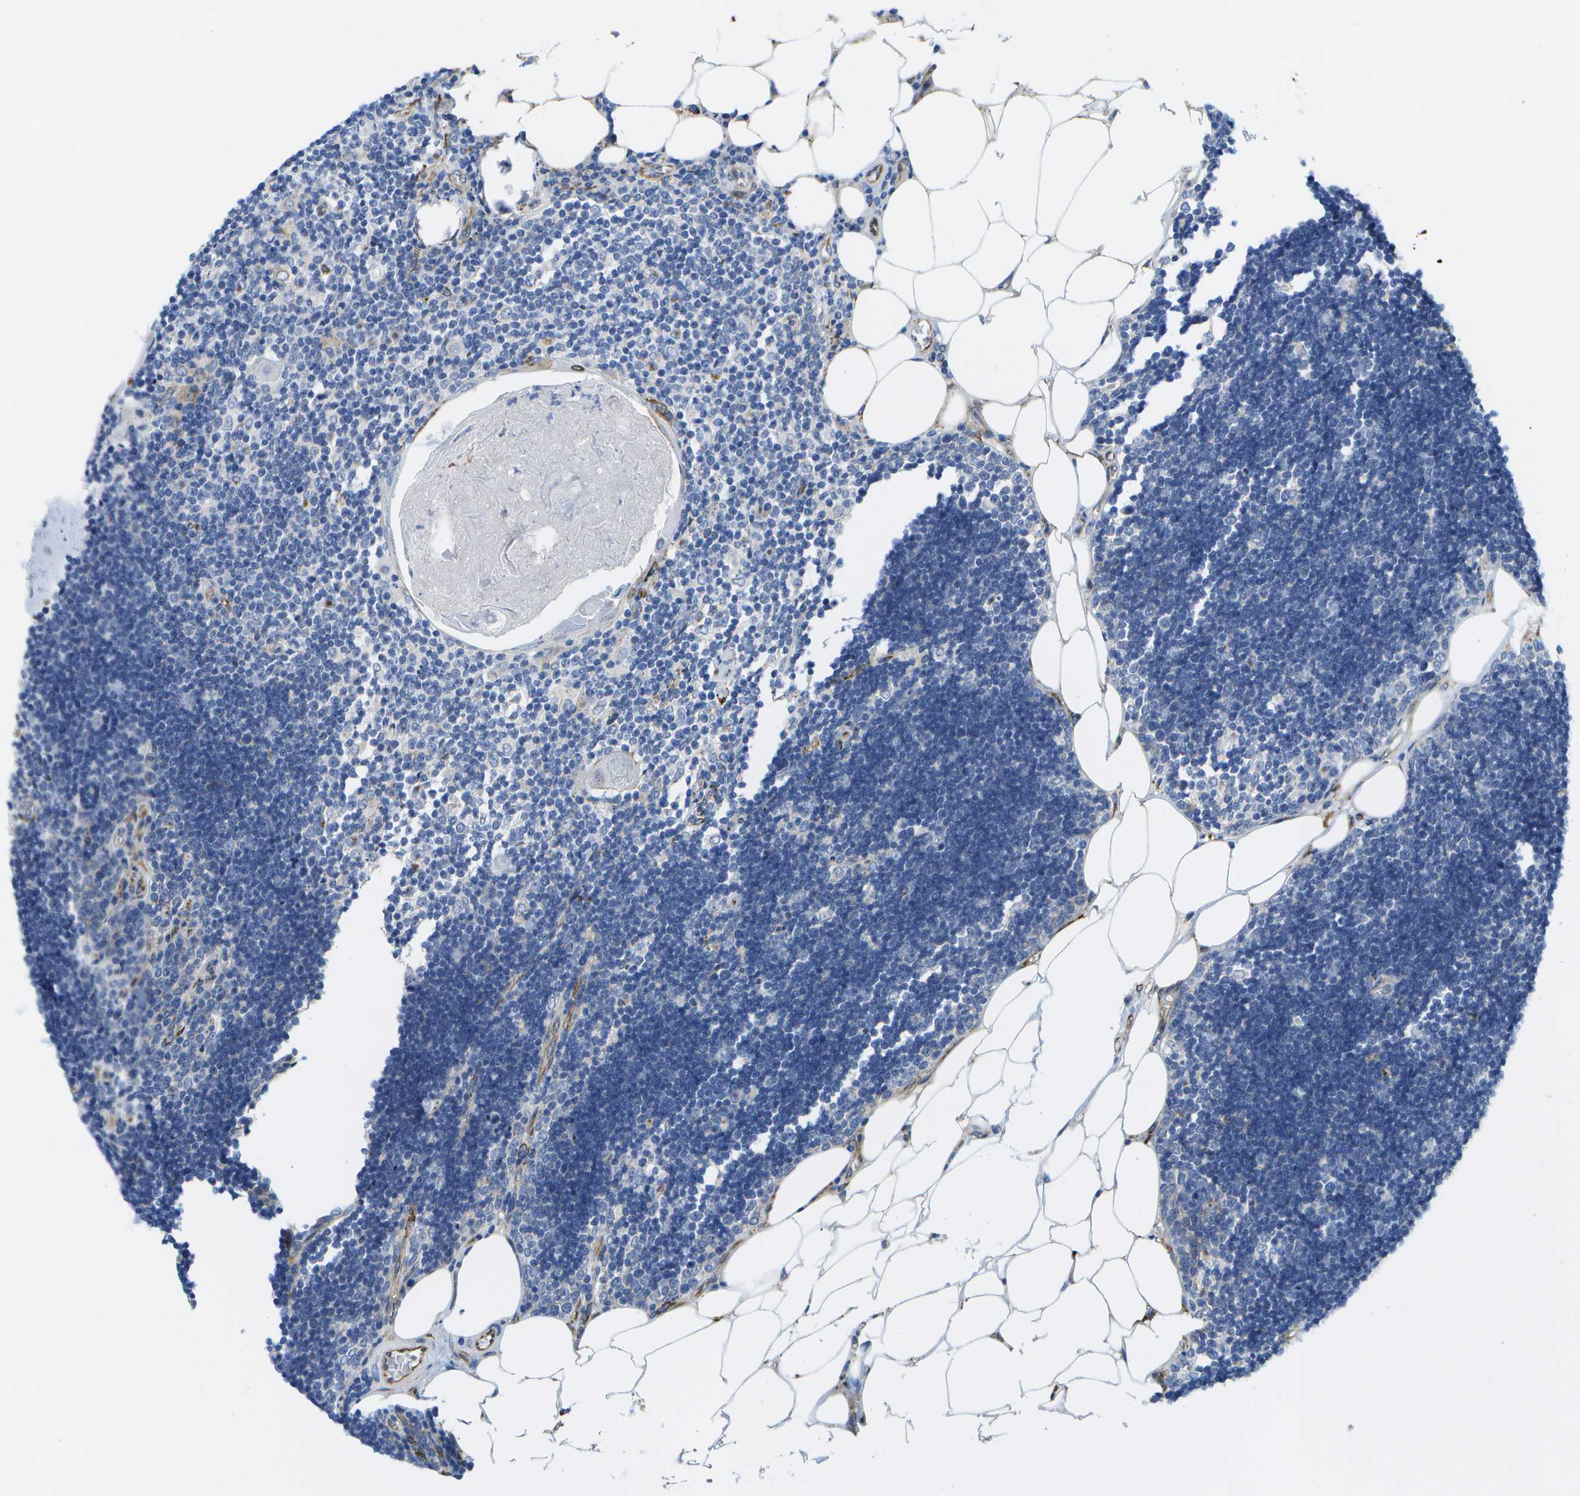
{"staining": {"intensity": "moderate", "quantity": "<25%", "location": "cytoplasmic/membranous"}, "tissue": "lymph node", "cell_type": "Germinal center cells", "image_type": "normal", "snomed": [{"axis": "morphology", "description": "Normal tissue, NOS"}, {"axis": "topography", "description": "Lymph node"}], "caption": "Human lymph node stained for a protein (brown) demonstrates moderate cytoplasmic/membranous positive positivity in approximately <25% of germinal center cells.", "gene": "ZDHHC17", "patient": {"sex": "male", "age": 33}}